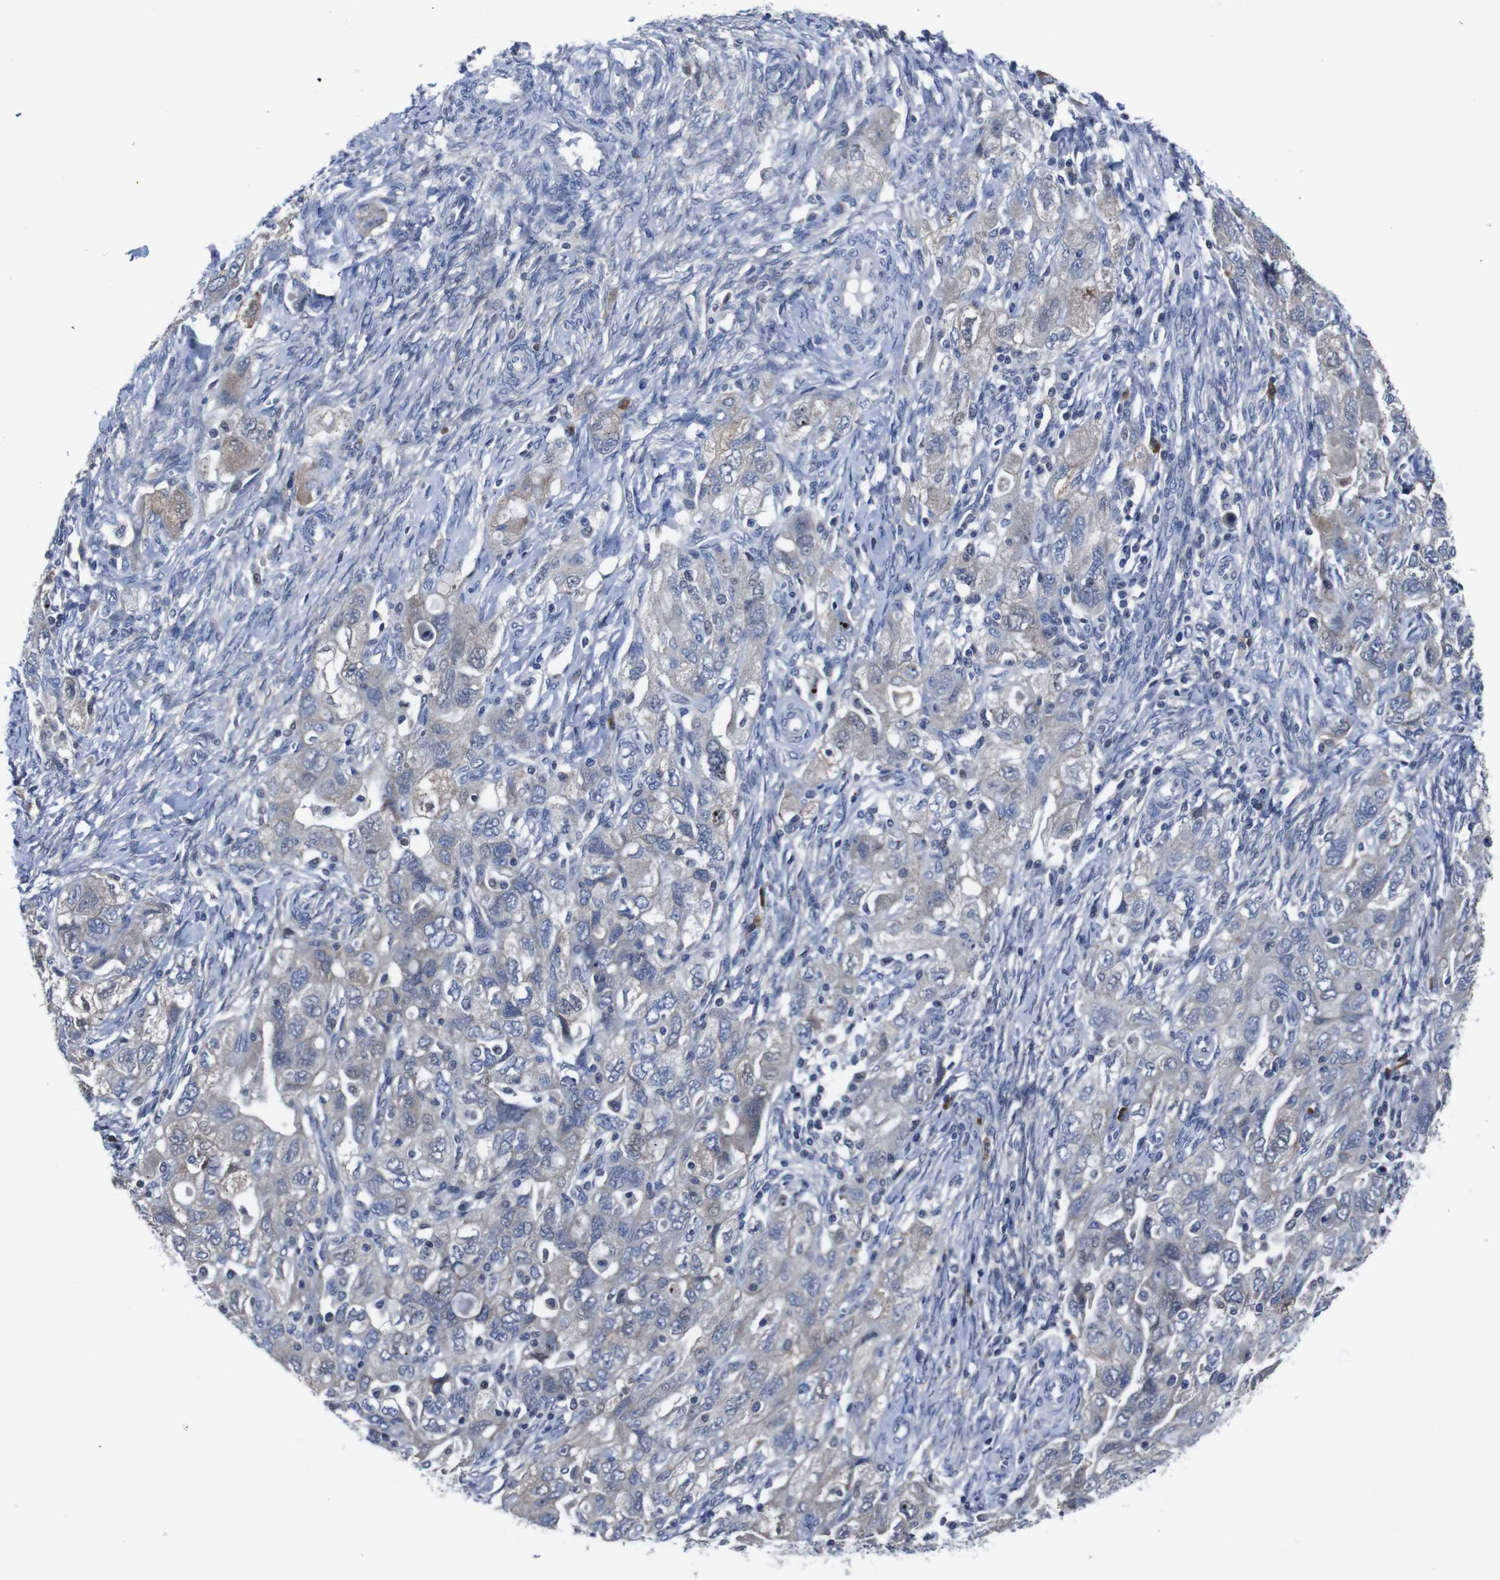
{"staining": {"intensity": "weak", "quantity": "25%-75%", "location": "cytoplasmic/membranous"}, "tissue": "ovarian cancer", "cell_type": "Tumor cells", "image_type": "cancer", "snomed": [{"axis": "morphology", "description": "Carcinoma, NOS"}, {"axis": "morphology", "description": "Cystadenocarcinoma, serous, NOS"}, {"axis": "topography", "description": "Ovary"}], "caption": "IHC image of neoplastic tissue: human ovarian cancer stained using immunohistochemistry (IHC) exhibits low levels of weak protein expression localized specifically in the cytoplasmic/membranous of tumor cells, appearing as a cytoplasmic/membranous brown color.", "gene": "SEMA4B", "patient": {"sex": "female", "age": 69}}